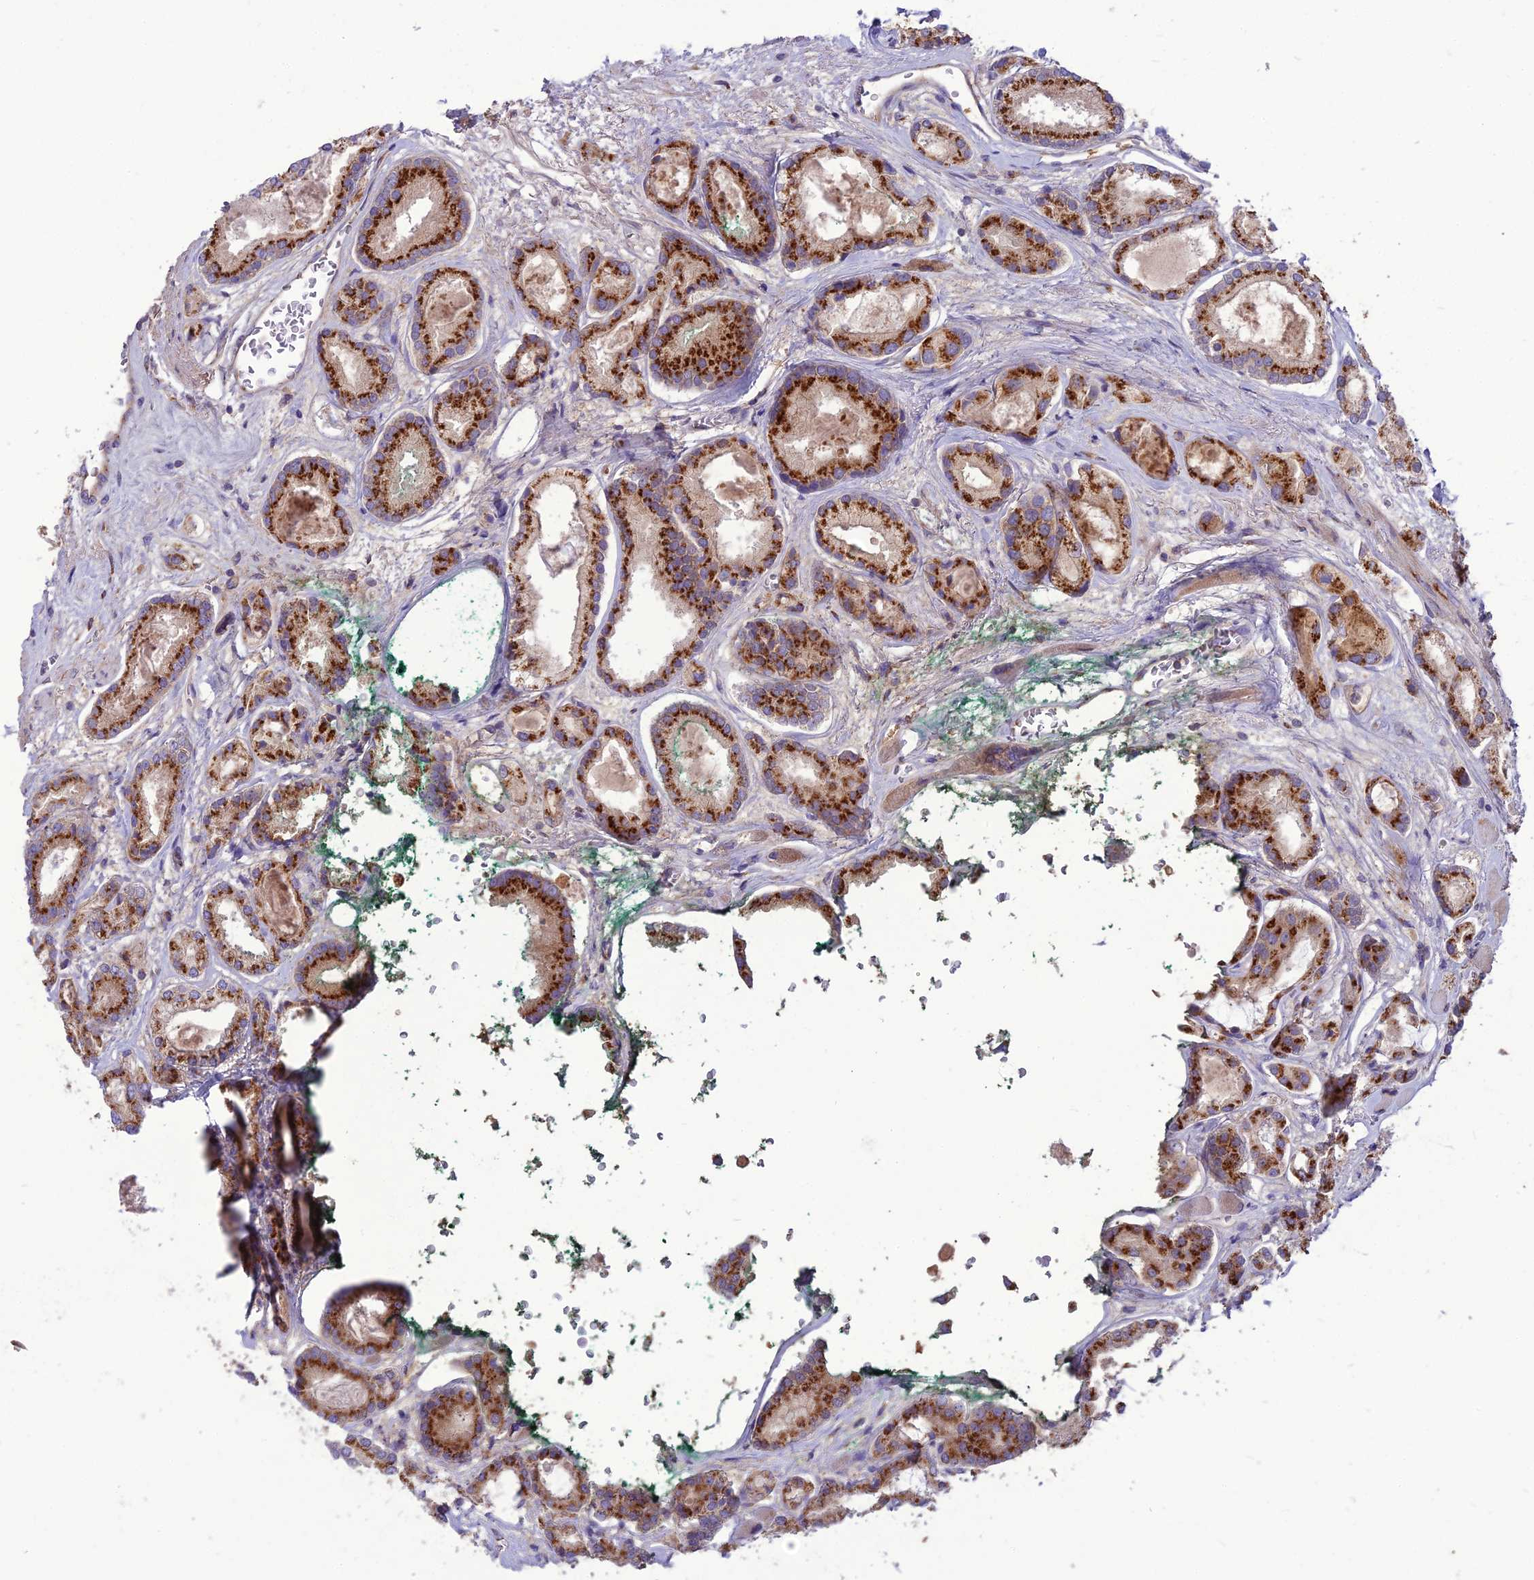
{"staining": {"intensity": "strong", "quantity": "25%-75%", "location": "cytoplasmic/membranous"}, "tissue": "prostate cancer", "cell_type": "Tumor cells", "image_type": "cancer", "snomed": [{"axis": "morphology", "description": "Adenocarcinoma, High grade"}, {"axis": "topography", "description": "Prostate"}], "caption": "Prostate high-grade adenocarcinoma stained with a protein marker demonstrates strong staining in tumor cells.", "gene": "SPRYD7", "patient": {"sex": "male", "age": 67}}